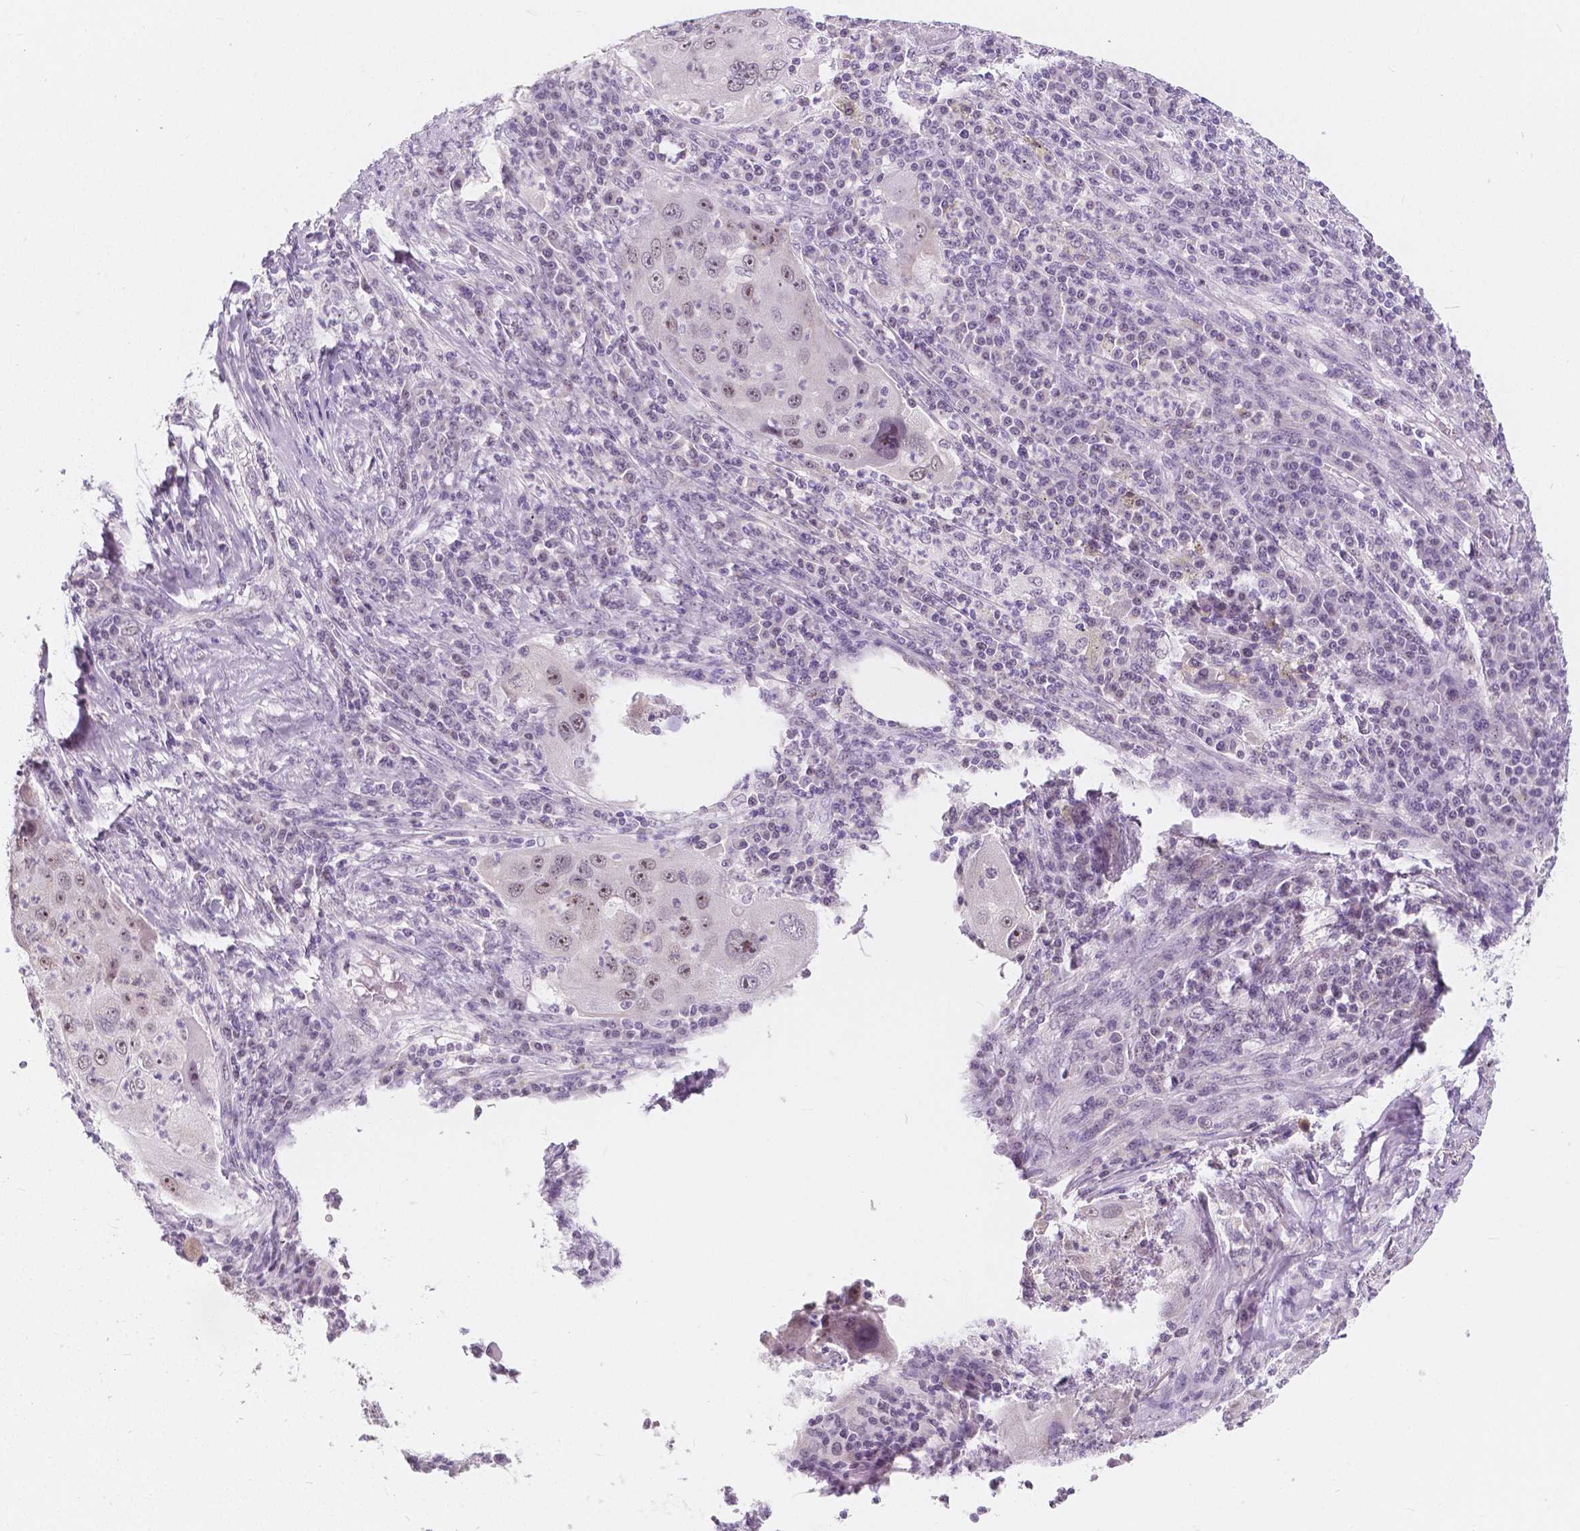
{"staining": {"intensity": "moderate", "quantity": "<25%", "location": "nuclear"}, "tissue": "lung cancer", "cell_type": "Tumor cells", "image_type": "cancer", "snomed": [{"axis": "morphology", "description": "Squamous cell carcinoma, NOS"}, {"axis": "topography", "description": "Lung"}], "caption": "Protein expression analysis of human lung cancer (squamous cell carcinoma) reveals moderate nuclear expression in approximately <25% of tumor cells. The protein of interest is shown in brown color, while the nuclei are stained blue.", "gene": "NOLC1", "patient": {"sex": "female", "age": 59}}